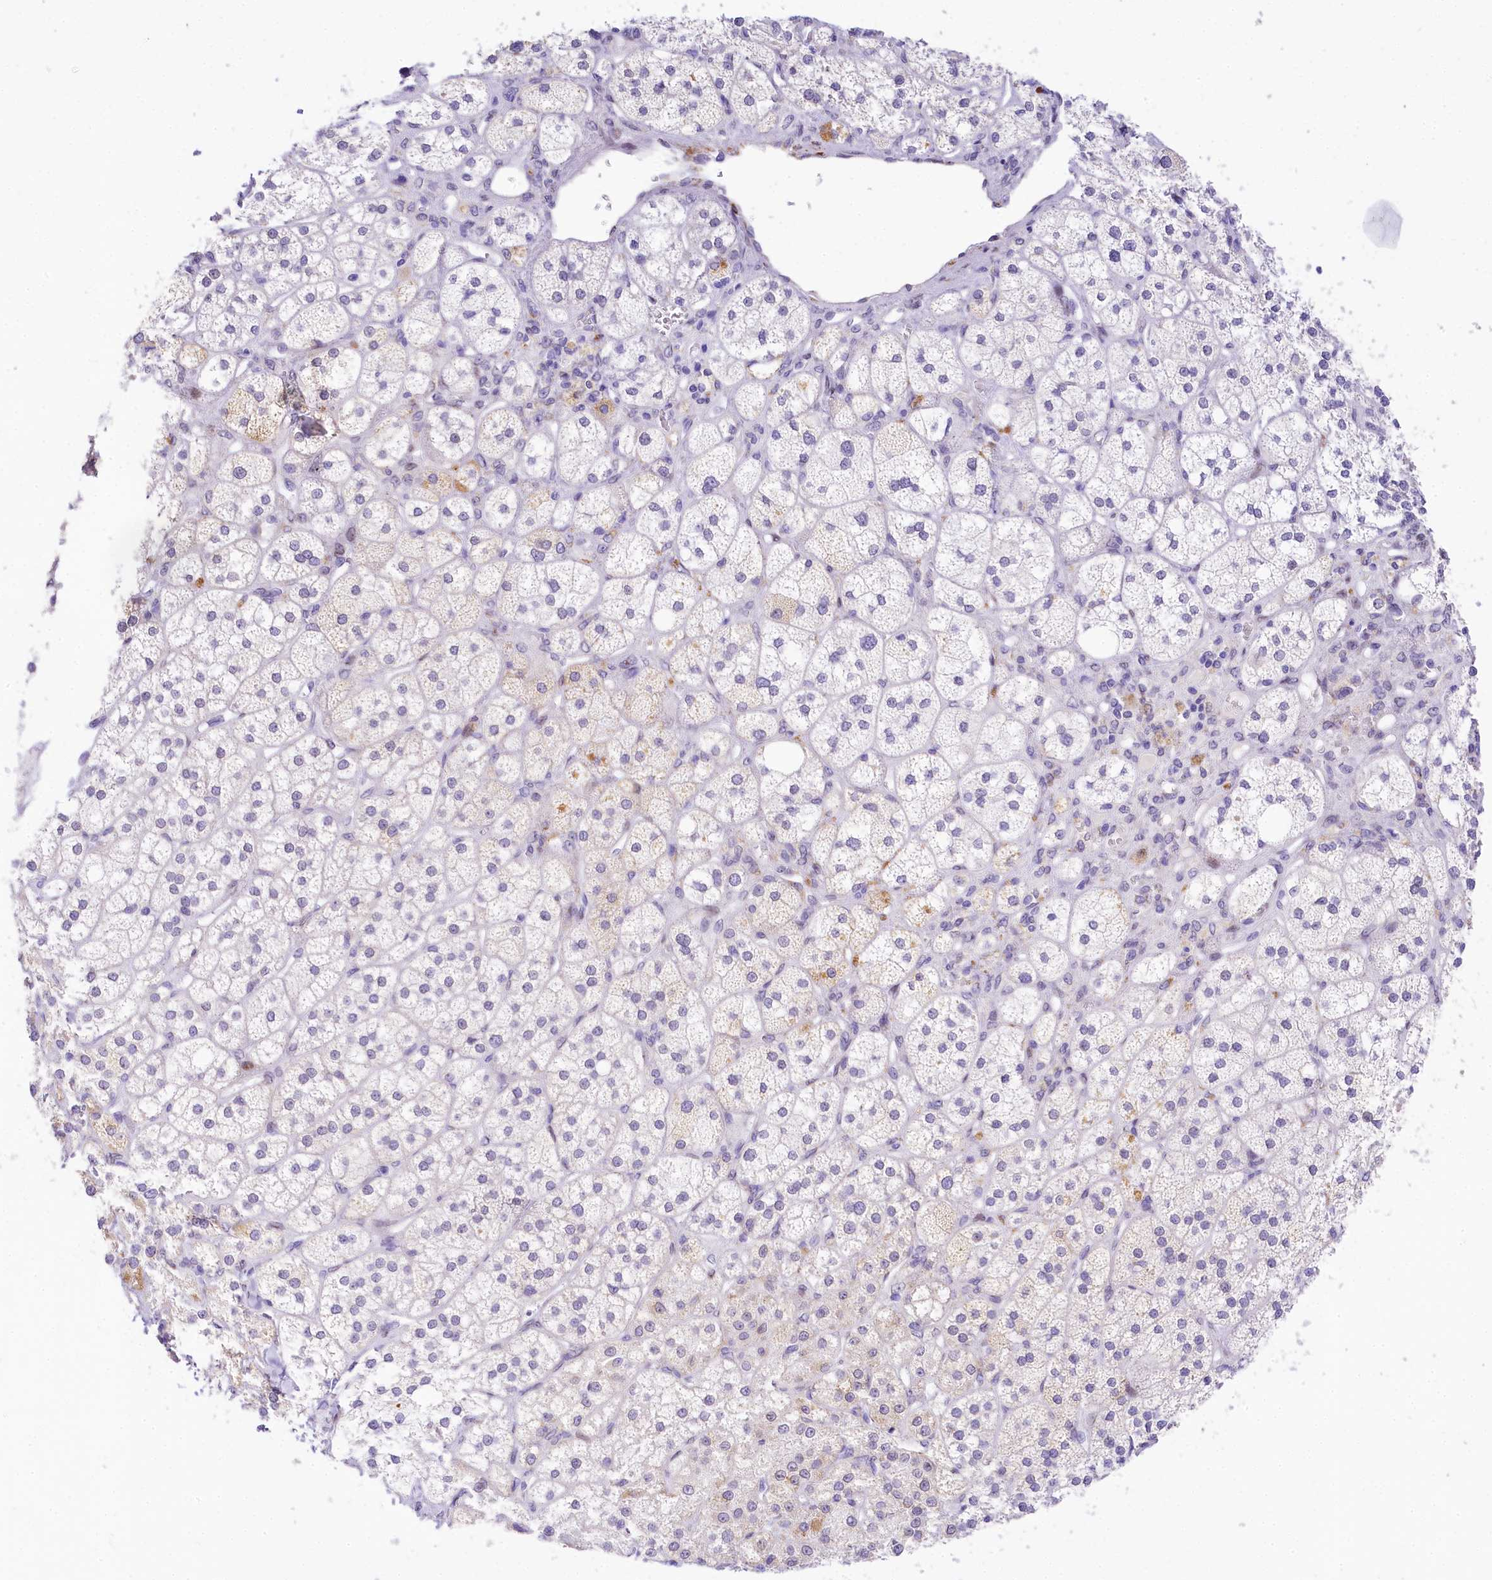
{"staining": {"intensity": "moderate", "quantity": "<25%", "location": "cytoplasmic/membranous"}, "tissue": "adrenal gland", "cell_type": "Glandular cells", "image_type": "normal", "snomed": [{"axis": "morphology", "description": "Normal tissue, NOS"}, {"axis": "topography", "description": "Adrenal gland"}], "caption": "Immunohistochemistry (IHC) photomicrograph of normal human adrenal gland stained for a protein (brown), which demonstrates low levels of moderate cytoplasmic/membranous expression in about <25% of glandular cells.", "gene": "PPIP5K2", "patient": {"sex": "male", "age": 61}}